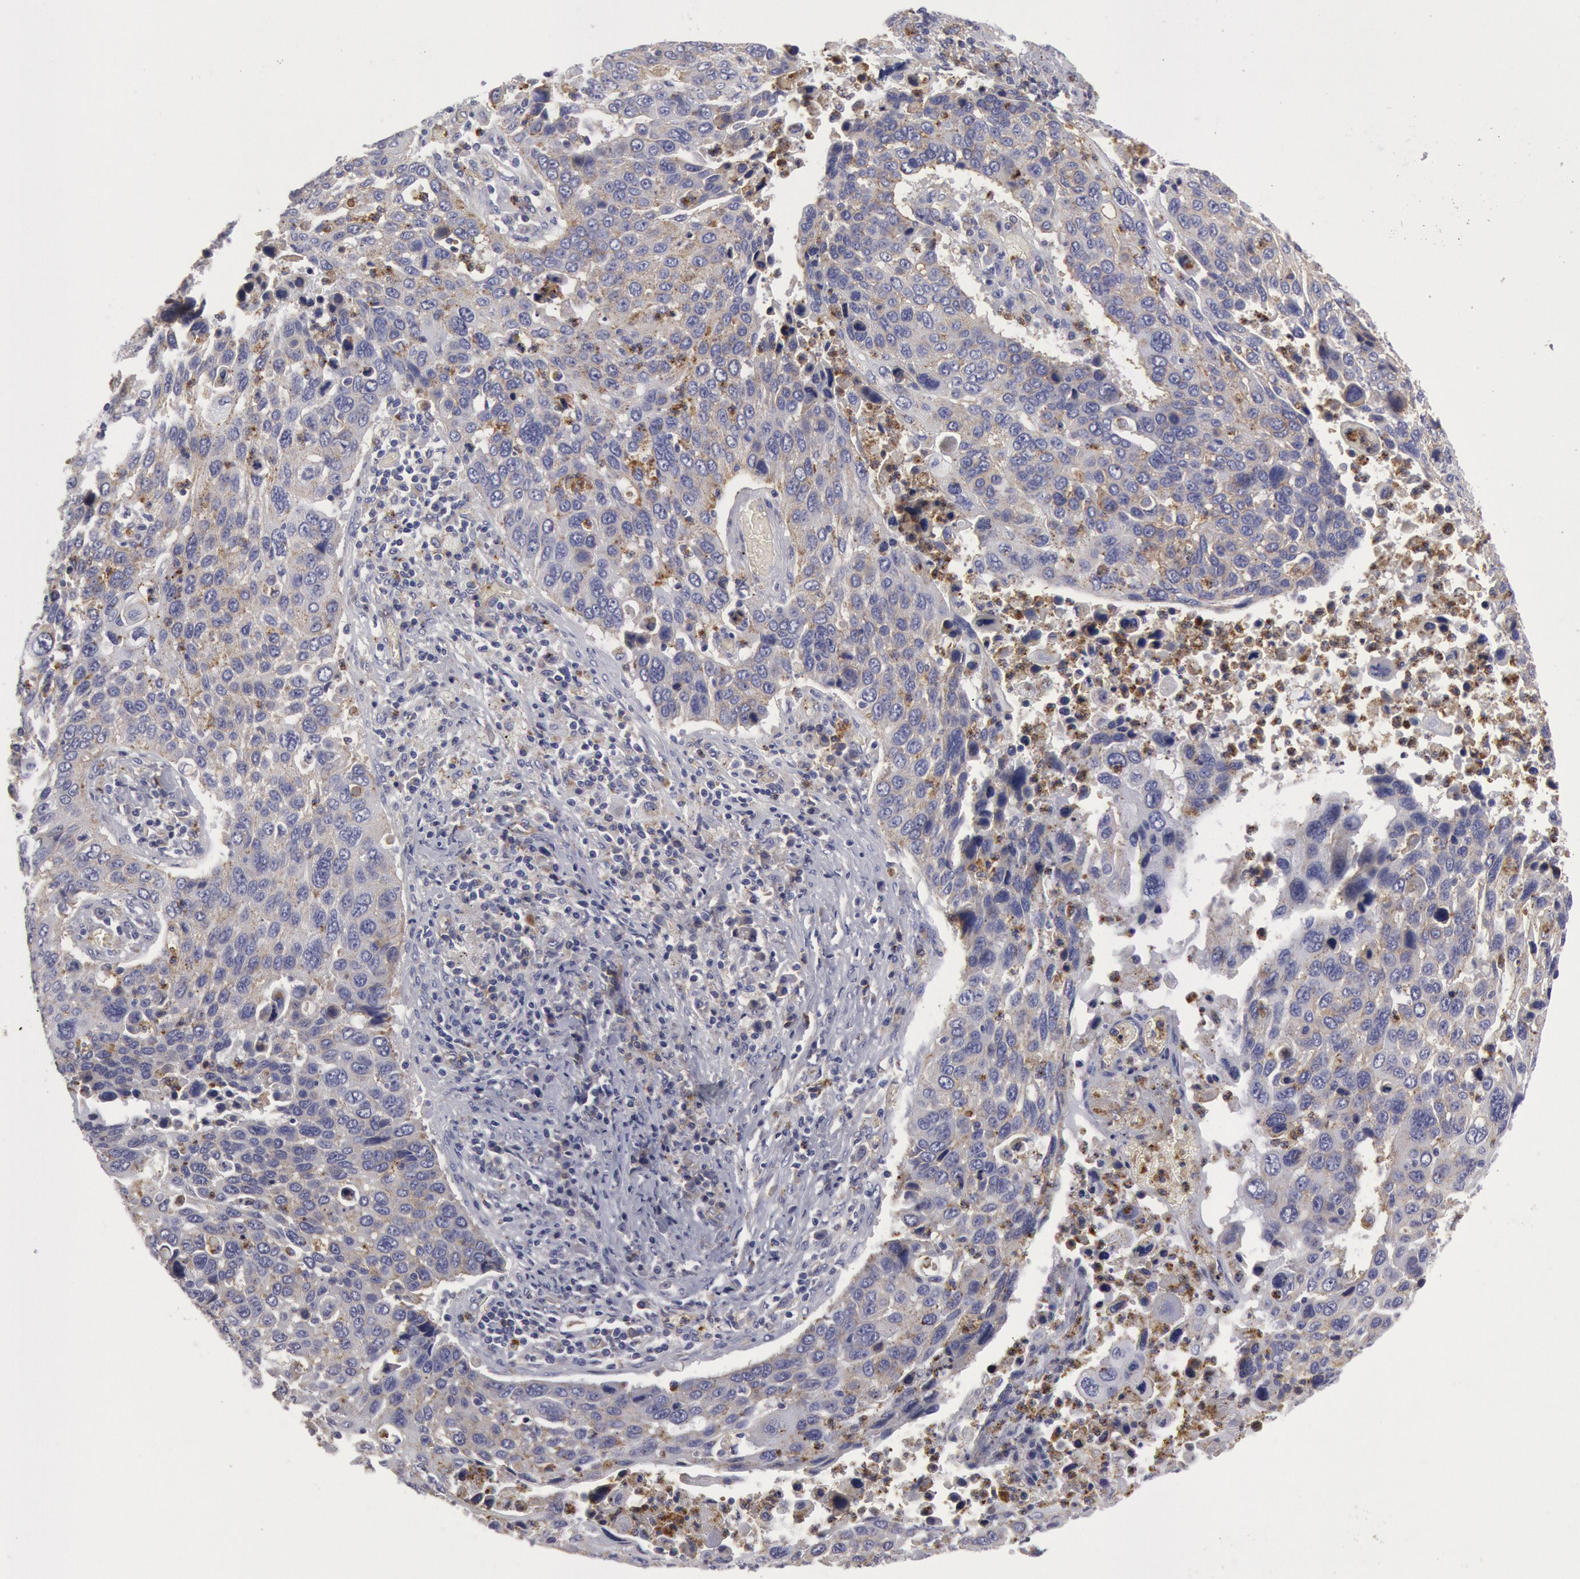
{"staining": {"intensity": "negative", "quantity": "none", "location": "none"}, "tissue": "lung cancer", "cell_type": "Tumor cells", "image_type": "cancer", "snomed": [{"axis": "morphology", "description": "Squamous cell carcinoma, NOS"}, {"axis": "topography", "description": "Lung"}], "caption": "This is an immunohistochemistry (IHC) image of human lung squamous cell carcinoma. There is no positivity in tumor cells.", "gene": "FLOT1", "patient": {"sex": "male", "age": 68}}